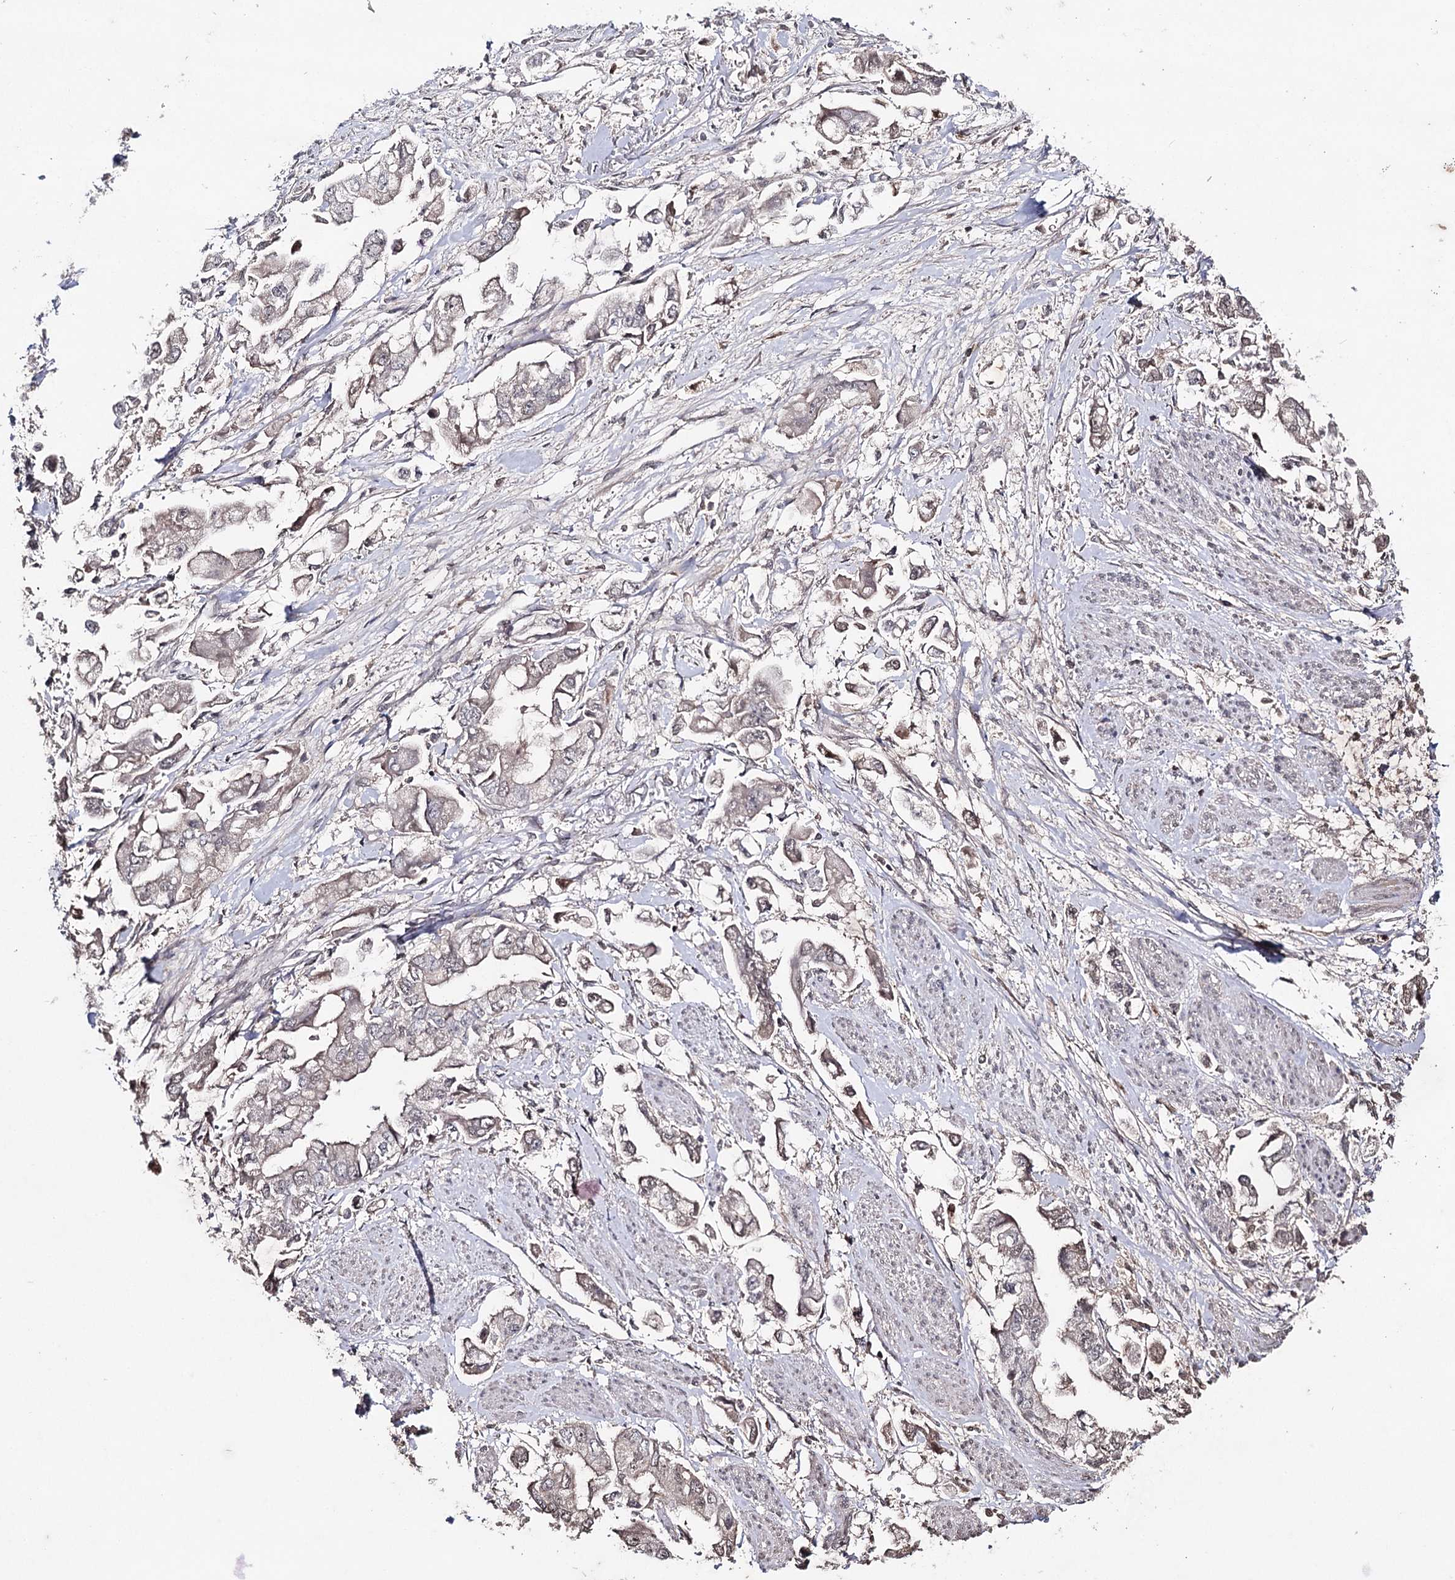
{"staining": {"intensity": "negative", "quantity": "none", "location": "none"}, "tissue": "stomach cancer", "cell_type": "Tumor cells", "image_type": "cancer", "snomed": [{"axis": "morphology", "description": "Adenocarcinoma, NOS"}, {"axis": "topography", "description": "Stomach"}], "caption": "DAB immunohistochemical staining of human stomach cancer (adenocarcinoma) exhibits no significant expression in tumor cells.", "gene": "SYNGR3", "patient": {"sex": "male", "age": 62}}